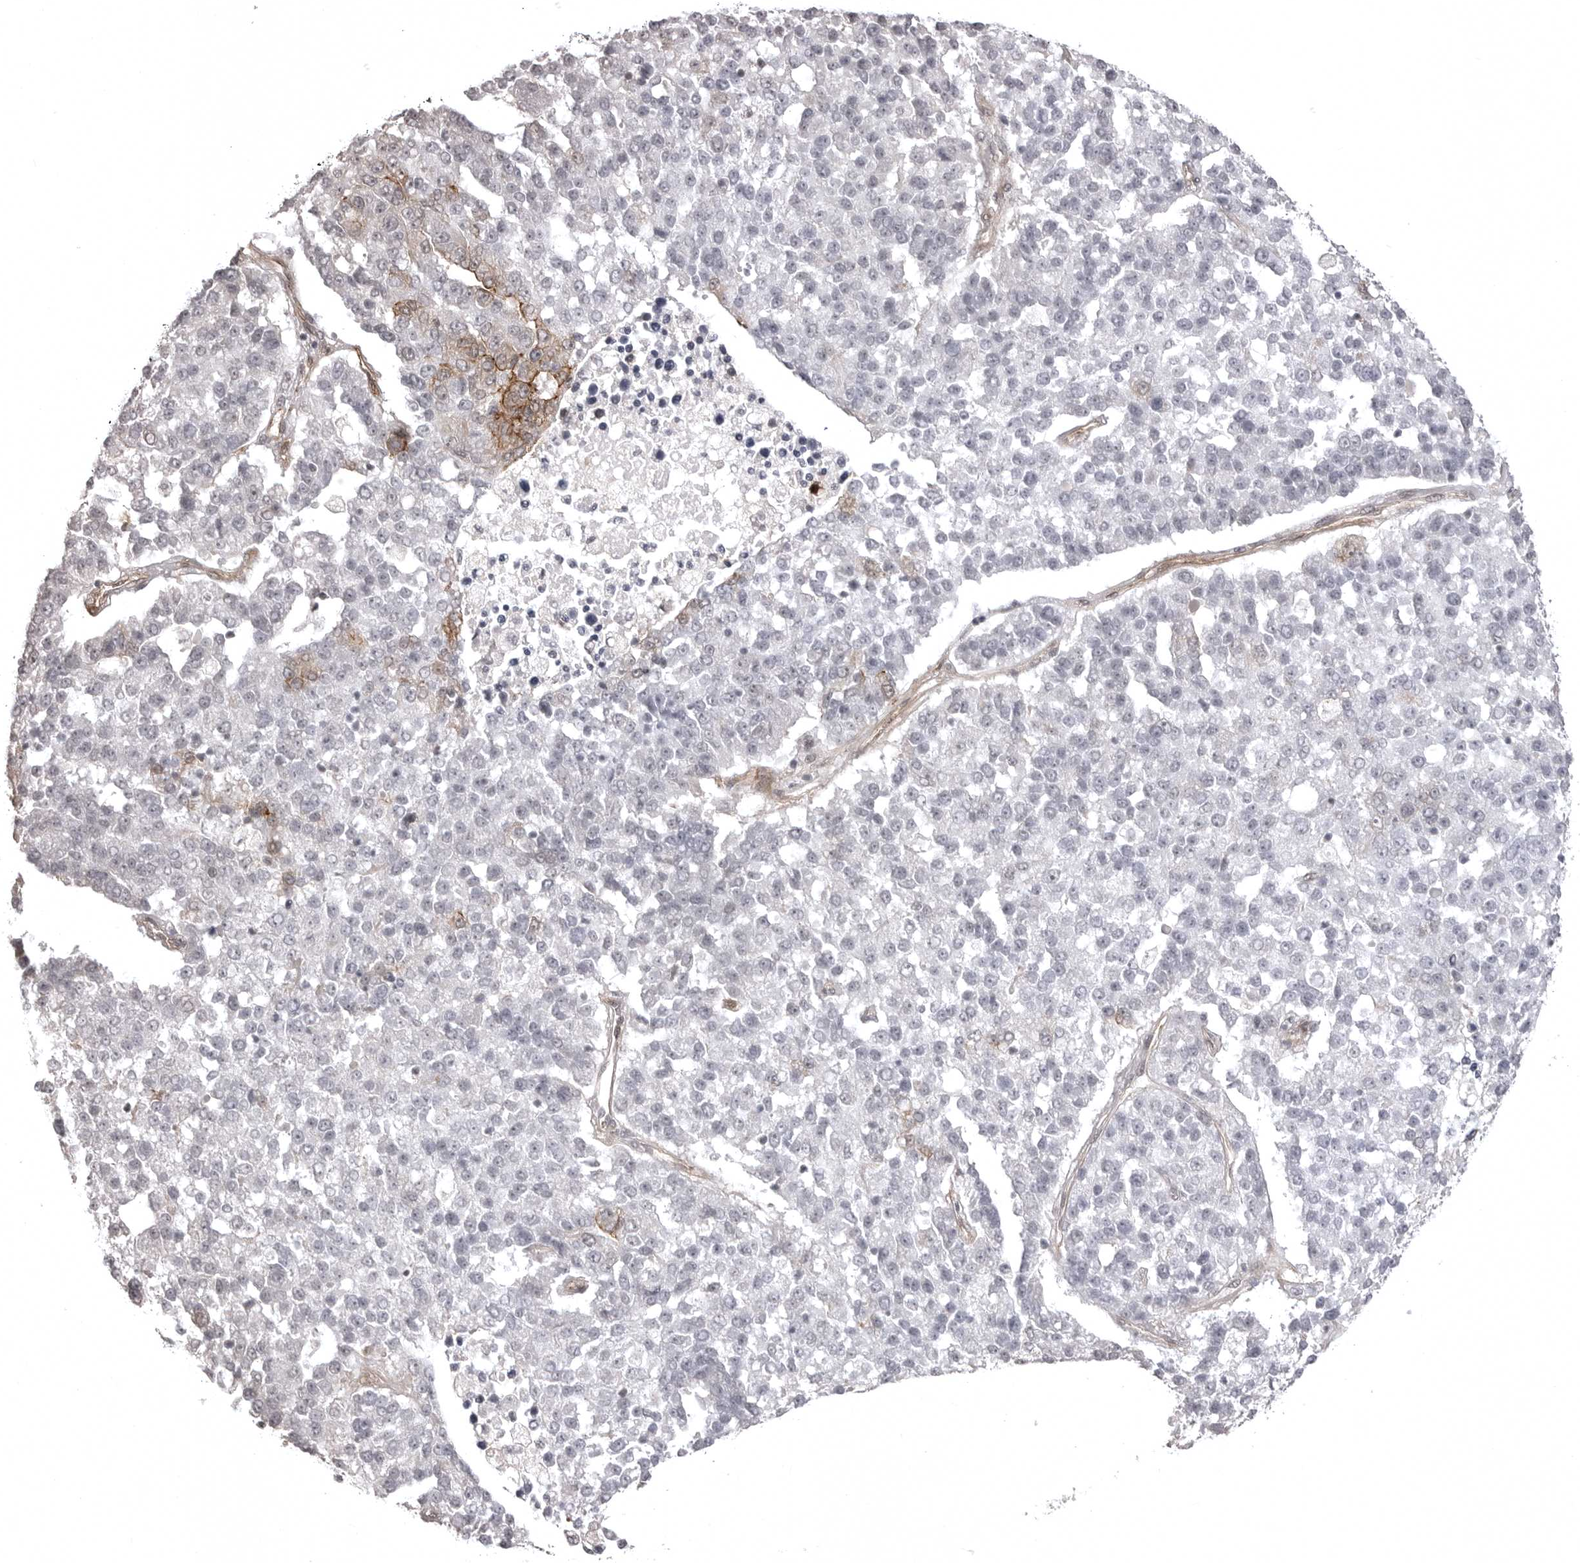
{"staining": {"intensity": "moderate", "quantity": "<25%", "location": "cytoplasmic/membranous"}, "tissue": "pancreatic cancer", "cell_type": "Tumor cells", "image_type": "cancer", "snomed": [{"axis": "morphology", "description": "Adenocarcinoma, NOS"}, {"axis": "topography", "description": "Pancreas"}], "caption": "Immunohistochemical staining of human pancreatic adenocarcinoma displays low levels of moderate cytoplasmic/membranous staining in about <25% of tumor cells.", "gene": "SORBS1", "patient": {"sex": "female", "age": 61}}